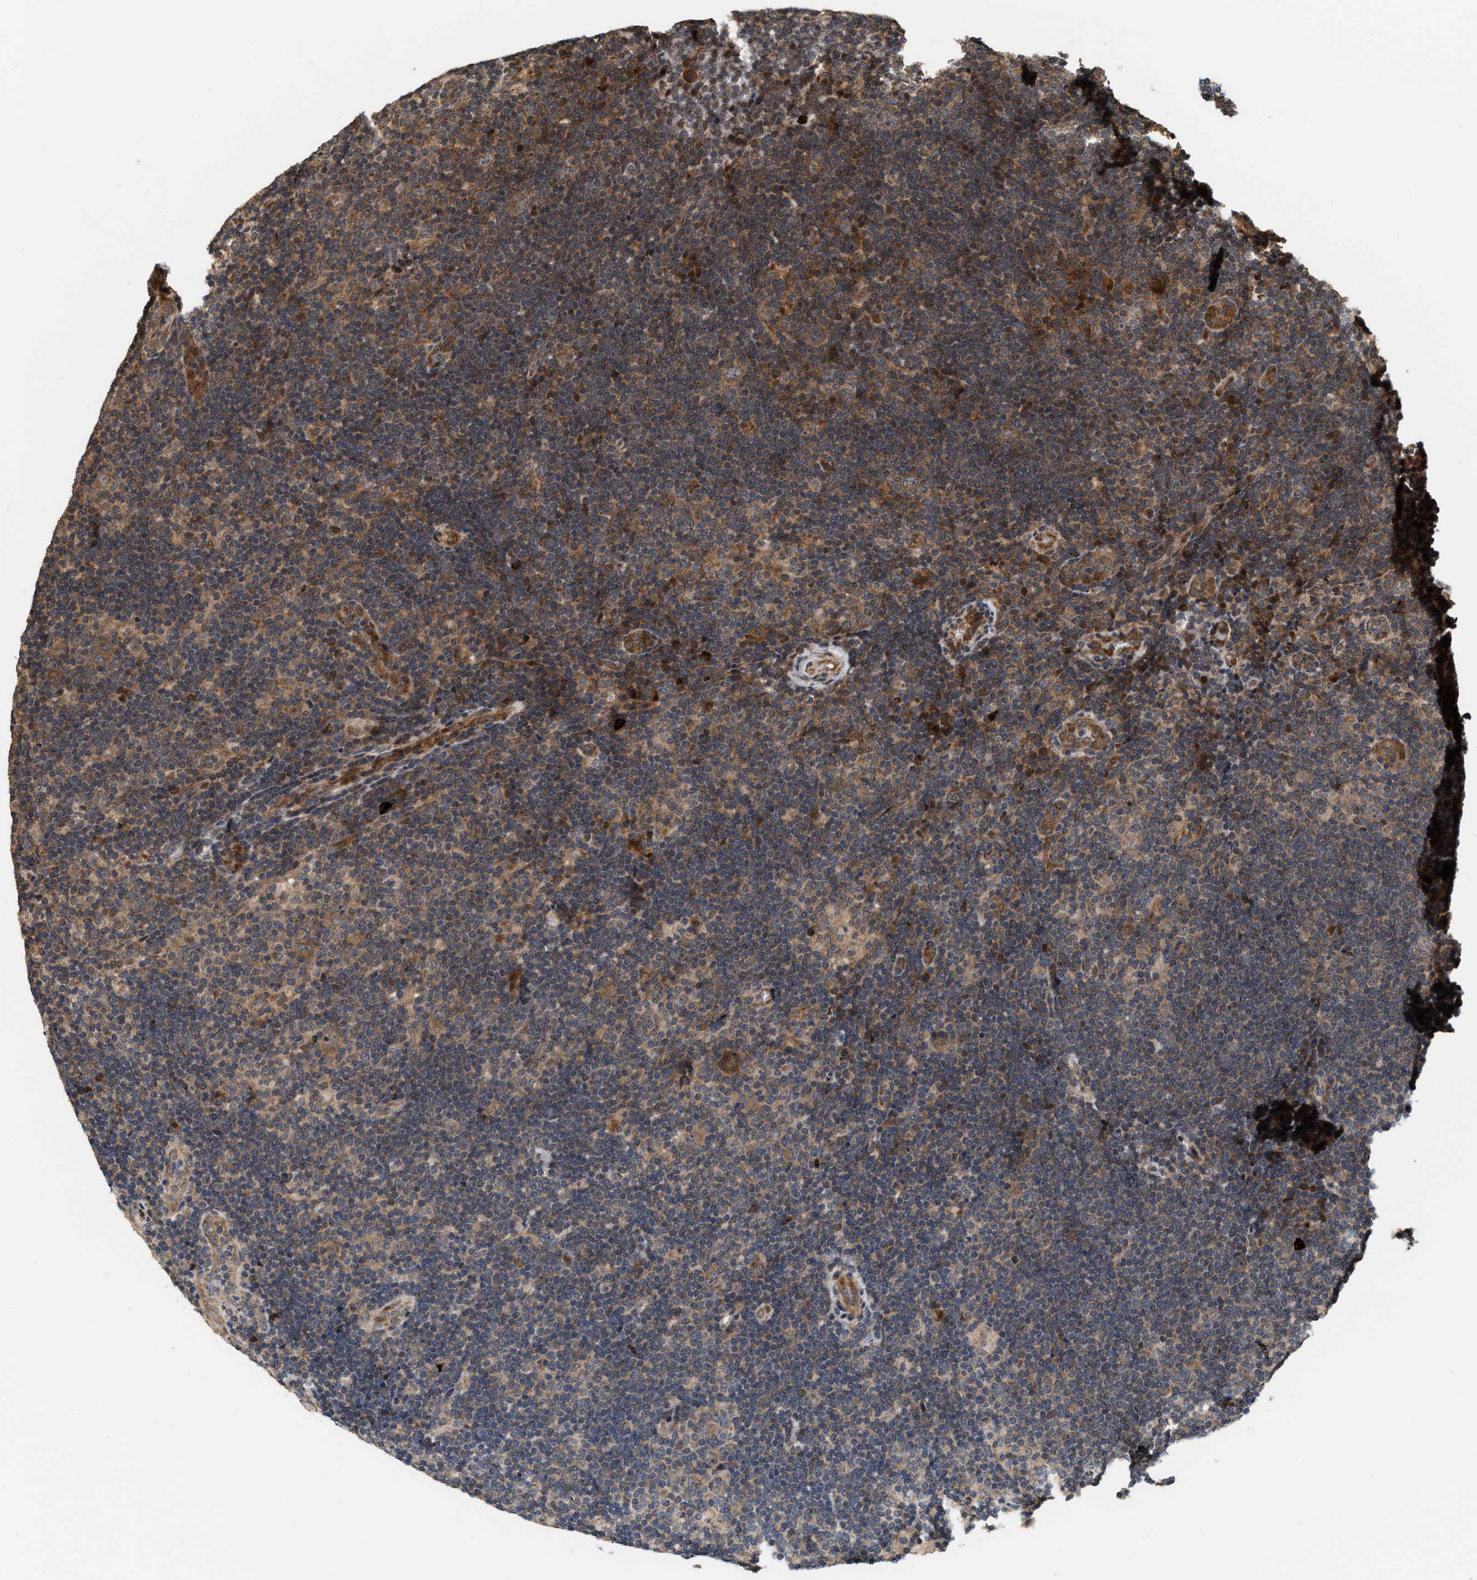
{"staining": {"intensity": "moderate", "quantity": ">75%", "location": "cytoplasmic/membranous,nuclear"}, "tissue": "lymphoma", "cell_type": "Tumor cells", "image_type": "cancer", "snomed": [{"axis": "morphology", "description": "Hodgkin's disease, NOS"}, {"axis": "topography", "description": "Lymph node"}], "caption": "Human lymphoma stained for a protein (brown) shows moderate cytoplasmic/membranous and nuclear positive positivity in about >75% of tumor cells.", "gene": "ELP2", "patient": {"sex": "female", "age": 57}}